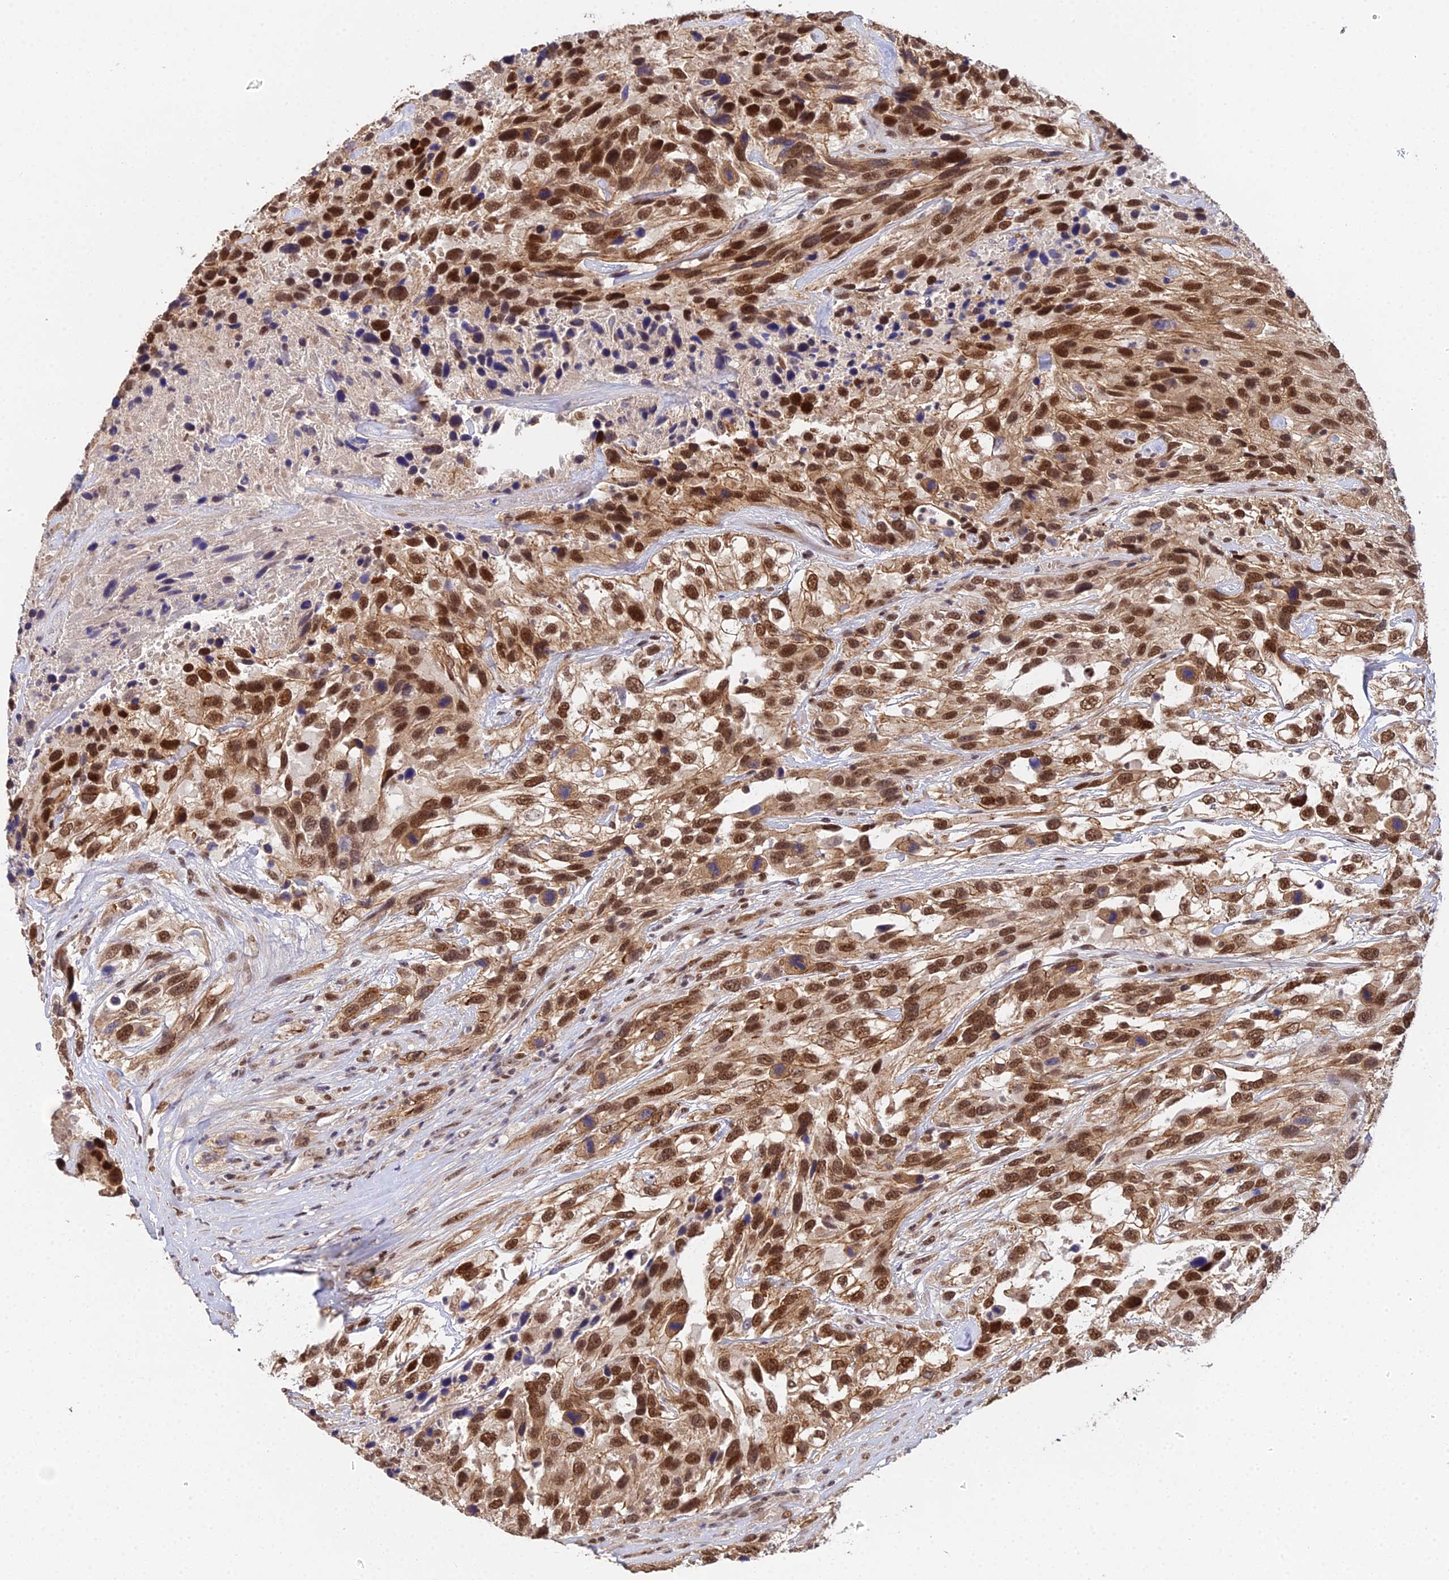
{"staining": {"intensity": "strong", "quantity": ">75%", "location": "cytoplasmic/membranous,nuclear"}, "tissue": "urothelial cancer", "cell_type": "Tumor cells", "image_type": "cancer", "snomed": [{"axis": "morphology", "description": "Urothelial carcinoma, High grade"}, {"axis": "topography", "description": "Urinary bladder"}], "caption": "High-magnification brightfield microscopy of high-grade urothelial carcinoma stained with DAB (3,3'-diaminobenzidine) (brown) and counterstained with hematoxylin (blue). tumor cells exhibit strong cytoplasmic/membranous and nuclear positivity is identified in about>75% of cells.", "gene": "ERCC5", "patient": {"sex": "female", "age": 70}}